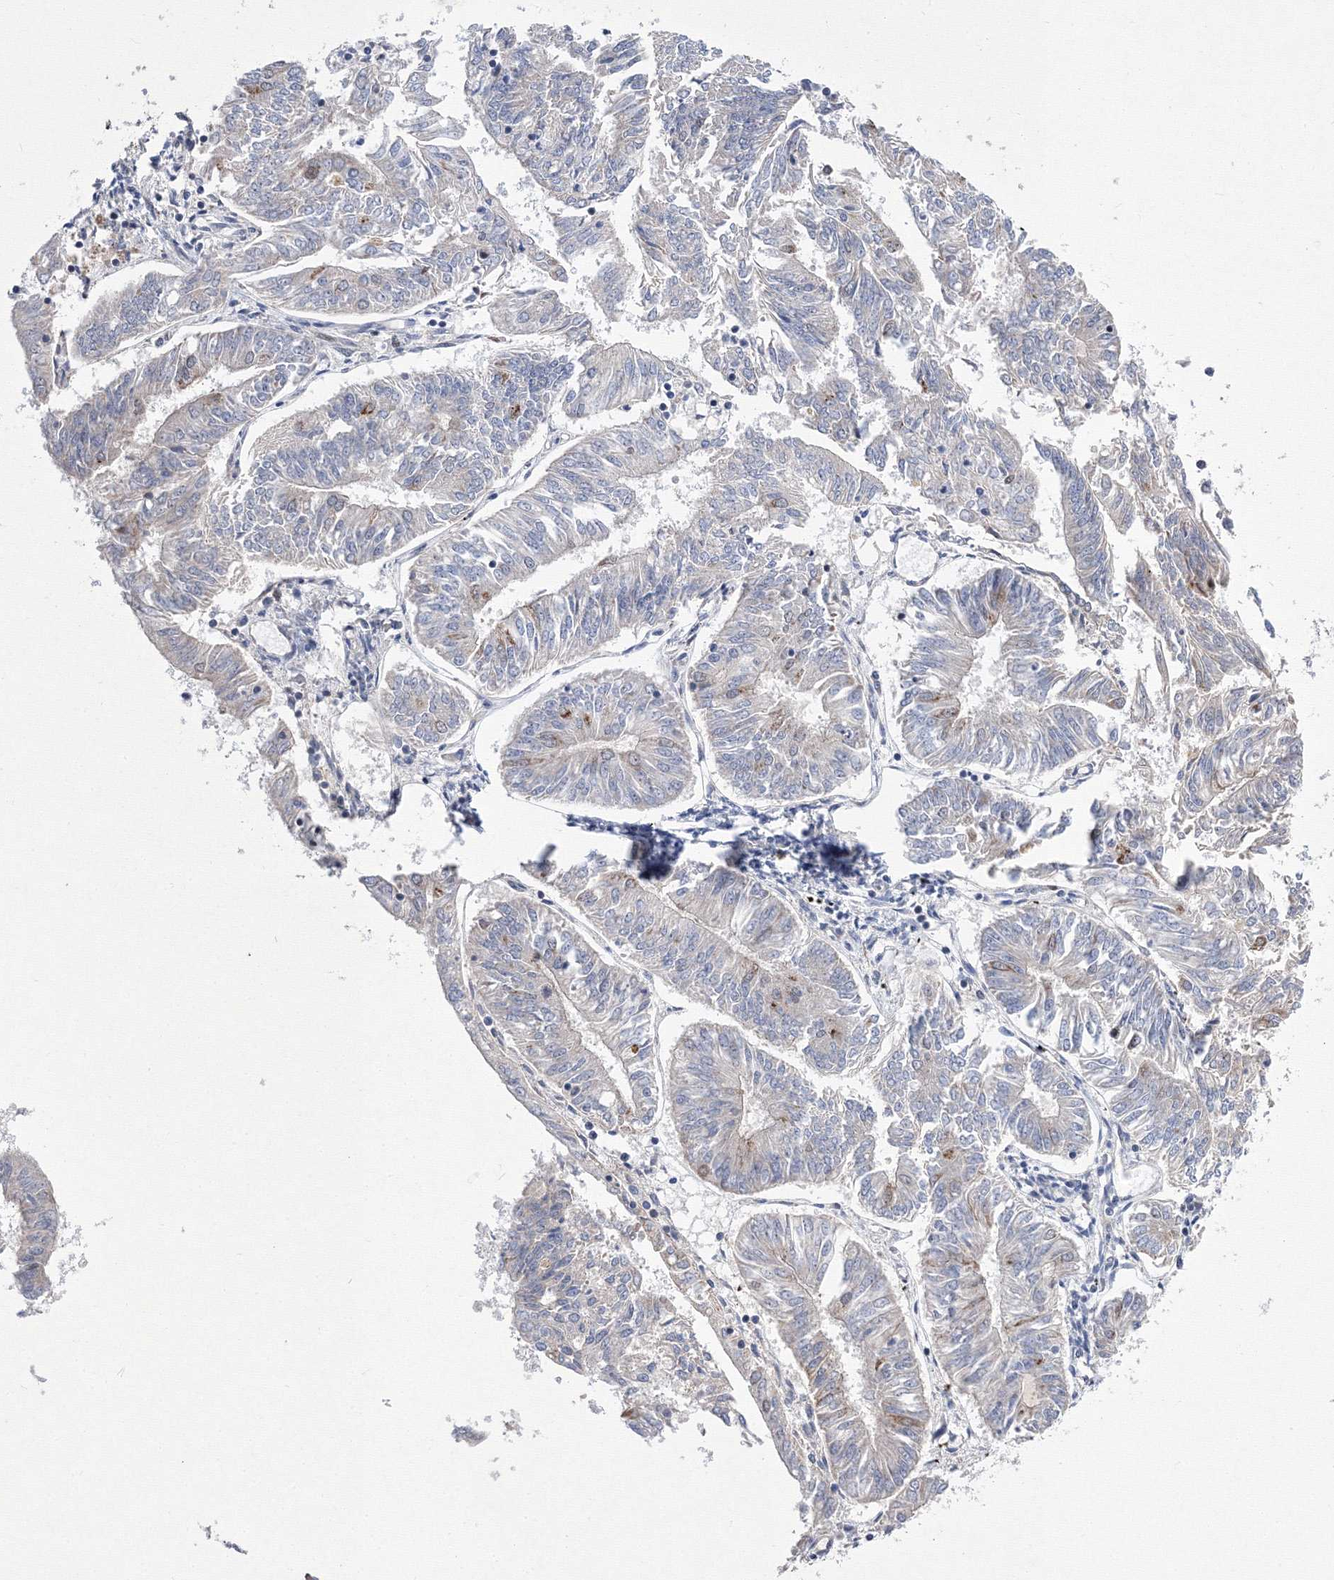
{"staining": {"intensity": "negative", "quantity": "none", "location": "none"}, "tissue": "endometrial cancer", "cell_type": "Tumor cells", "image_type": "cancer", "snomed": [{"axis": "morphology", "description": "Adenocarcinoma, NOS"}, {"axis": "topography", "description": "Endometrium"}], "caption": "Tumor cells are negative for brown protein staining in endometrial adenocarcinoma.", "gene": "GPN1", "patient": {"sex": "female", "age": 58}}